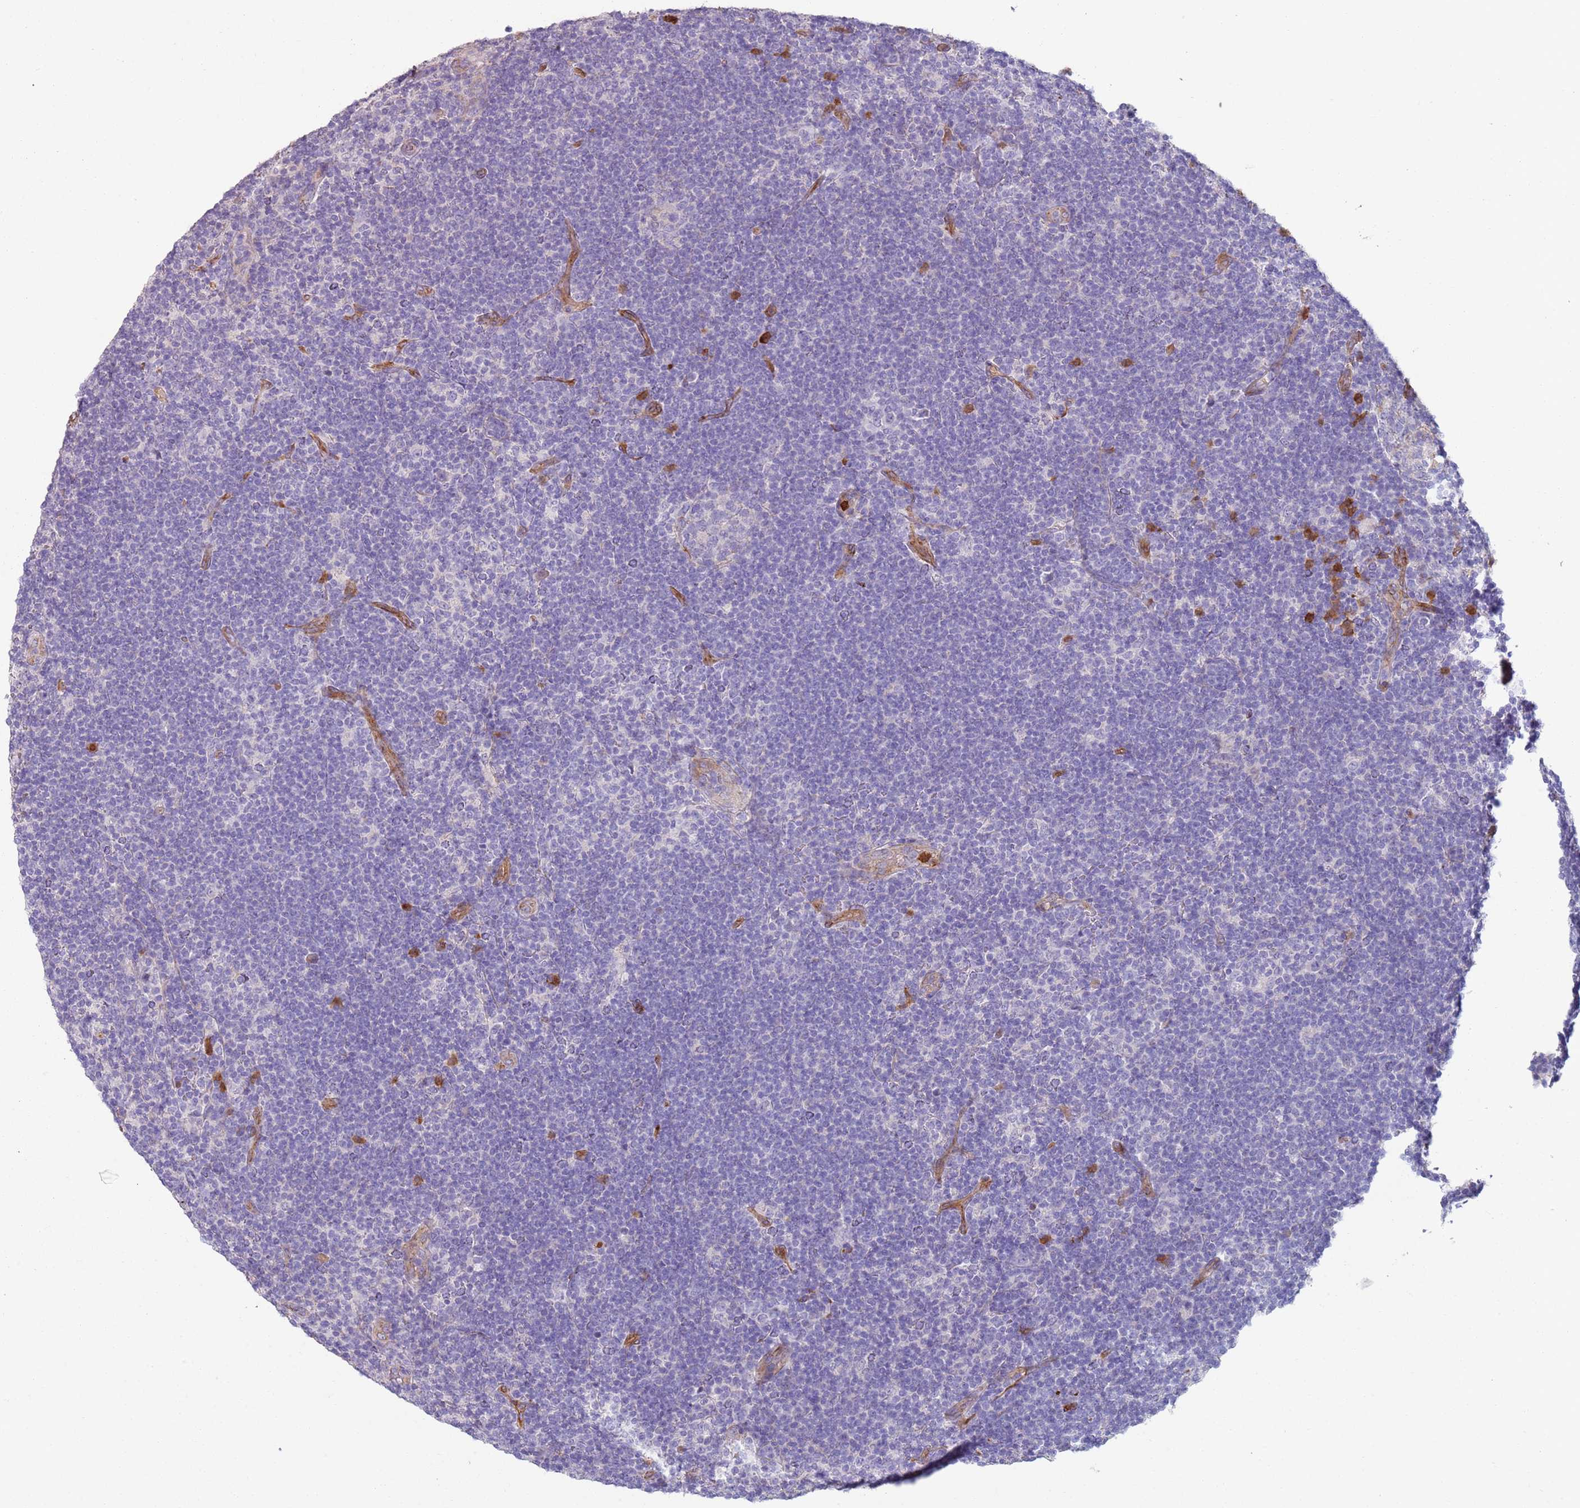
{"staining": {"intensity": "negative", "quantity": "none", "location": "none"}, "tissue": "lymphoma", "cell_type": "Tumor cells", "image_type": "cancer", "snomed": [{"axis": "morphology", "description": "Hodgkin's disease, NOS"}, {"axis": "topography", "description": "Lymph node"}], "caption": "Immunohistochemistry histopathology image of neoplastic tissue: human Hodgkin's disease stained with DAB demonstrates no significant protein expression in tumor cells. (Stains: DAB (3,3'-diaminobenzidine) IHC with hematoxylin counter stain, Microscopy: brightfield microscopy at high magnification).", "gene": "PHLPP2", "patient": {"sex": "female", "age": 57}}